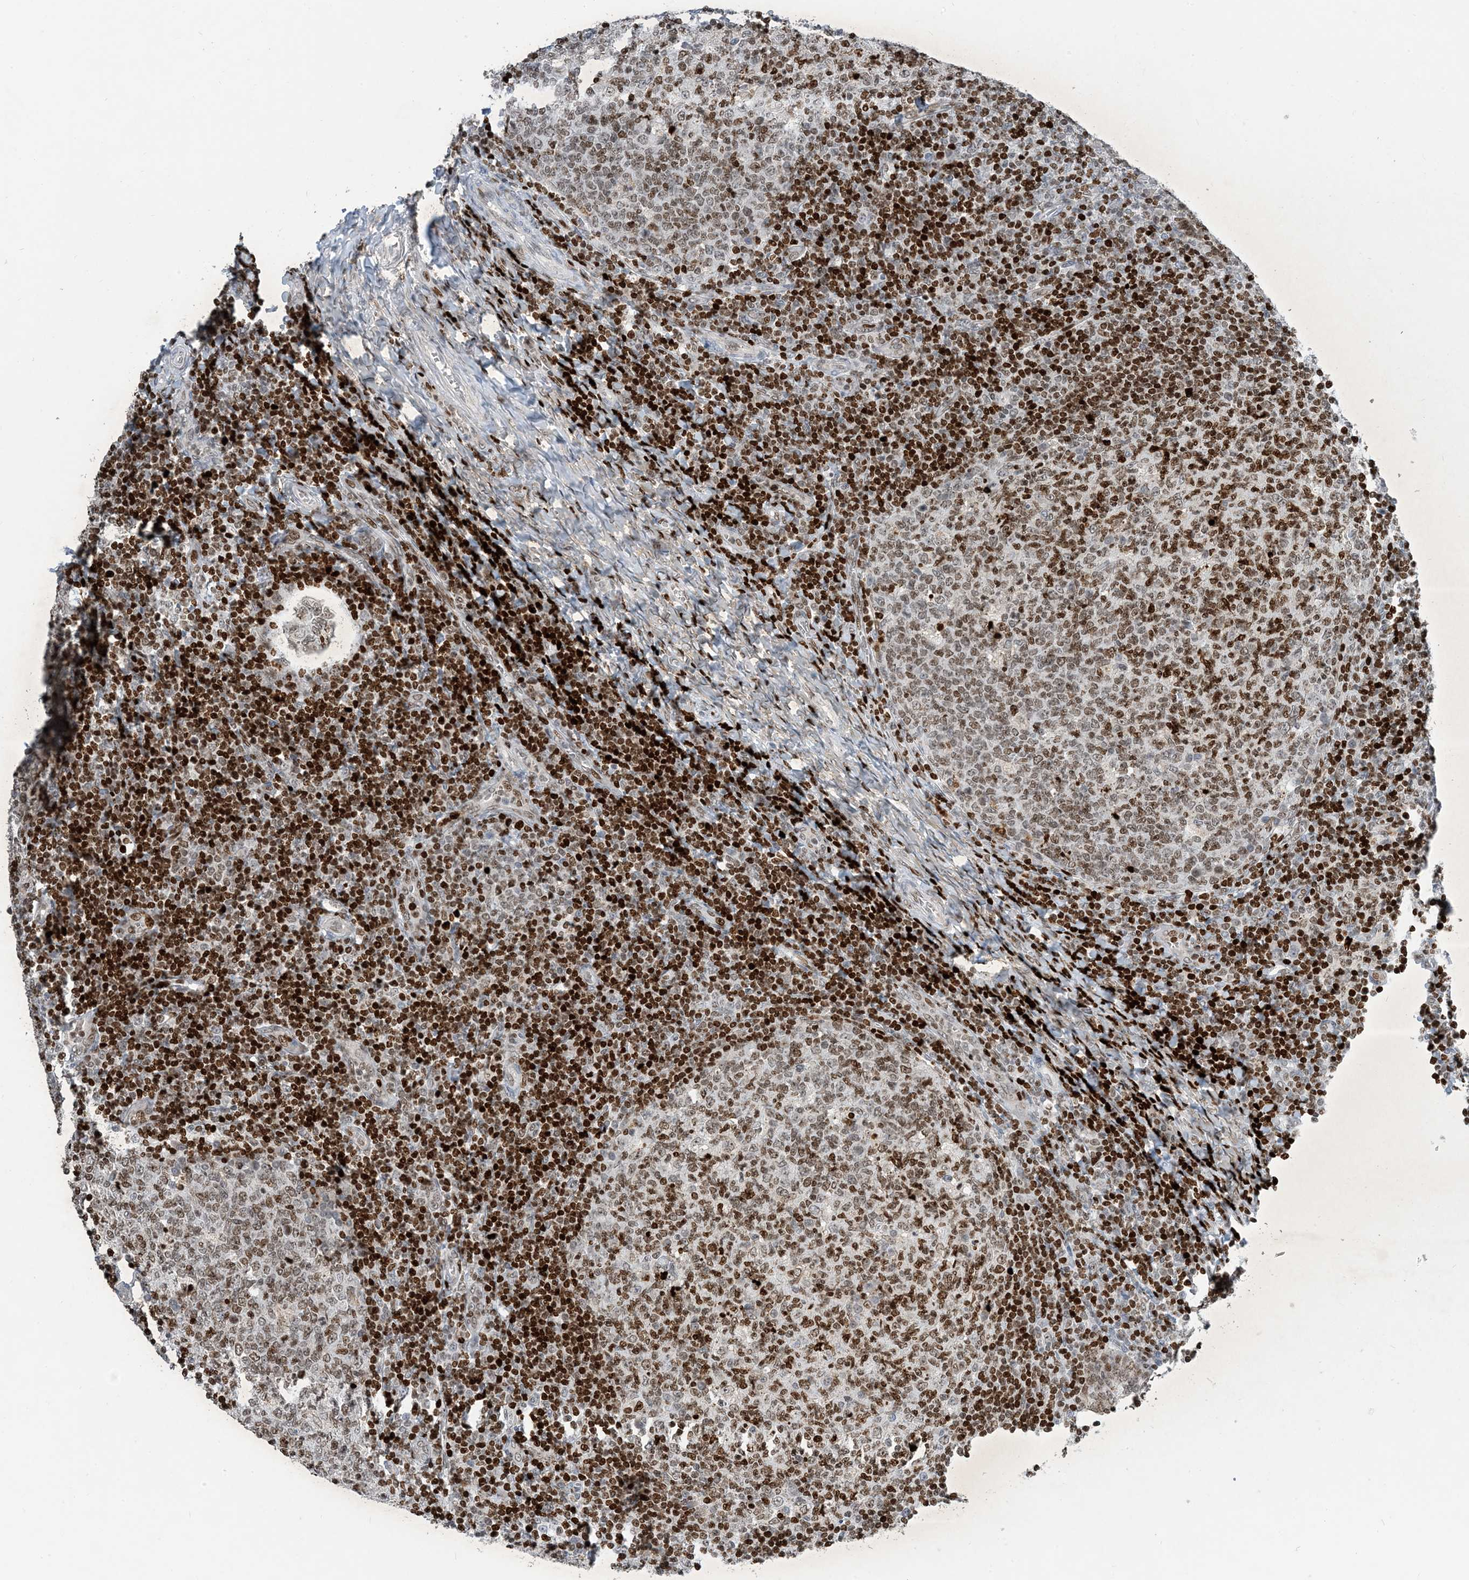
{"staining": {"intensity": "moderate", "quantity": ">75%", "location": "nuclear"}, "tissue": "tonsil", "cell_type": "Germinal center cells", "image_type": "normal", "snomed": [{"axis": "morphology", "description": "Normal tissue, NOS"}, {"axis": "topography", "description": "Tonsil"}], "caption": "Immunohistochemistry histopathology image of normal tonsil stained for a protein (brown), which displays medium levels of moderate nuclear positivity in approximately >75% of germinal center cells.", "gene": "SLC25A53", "patient": {"sex": "female", "age": 19}}